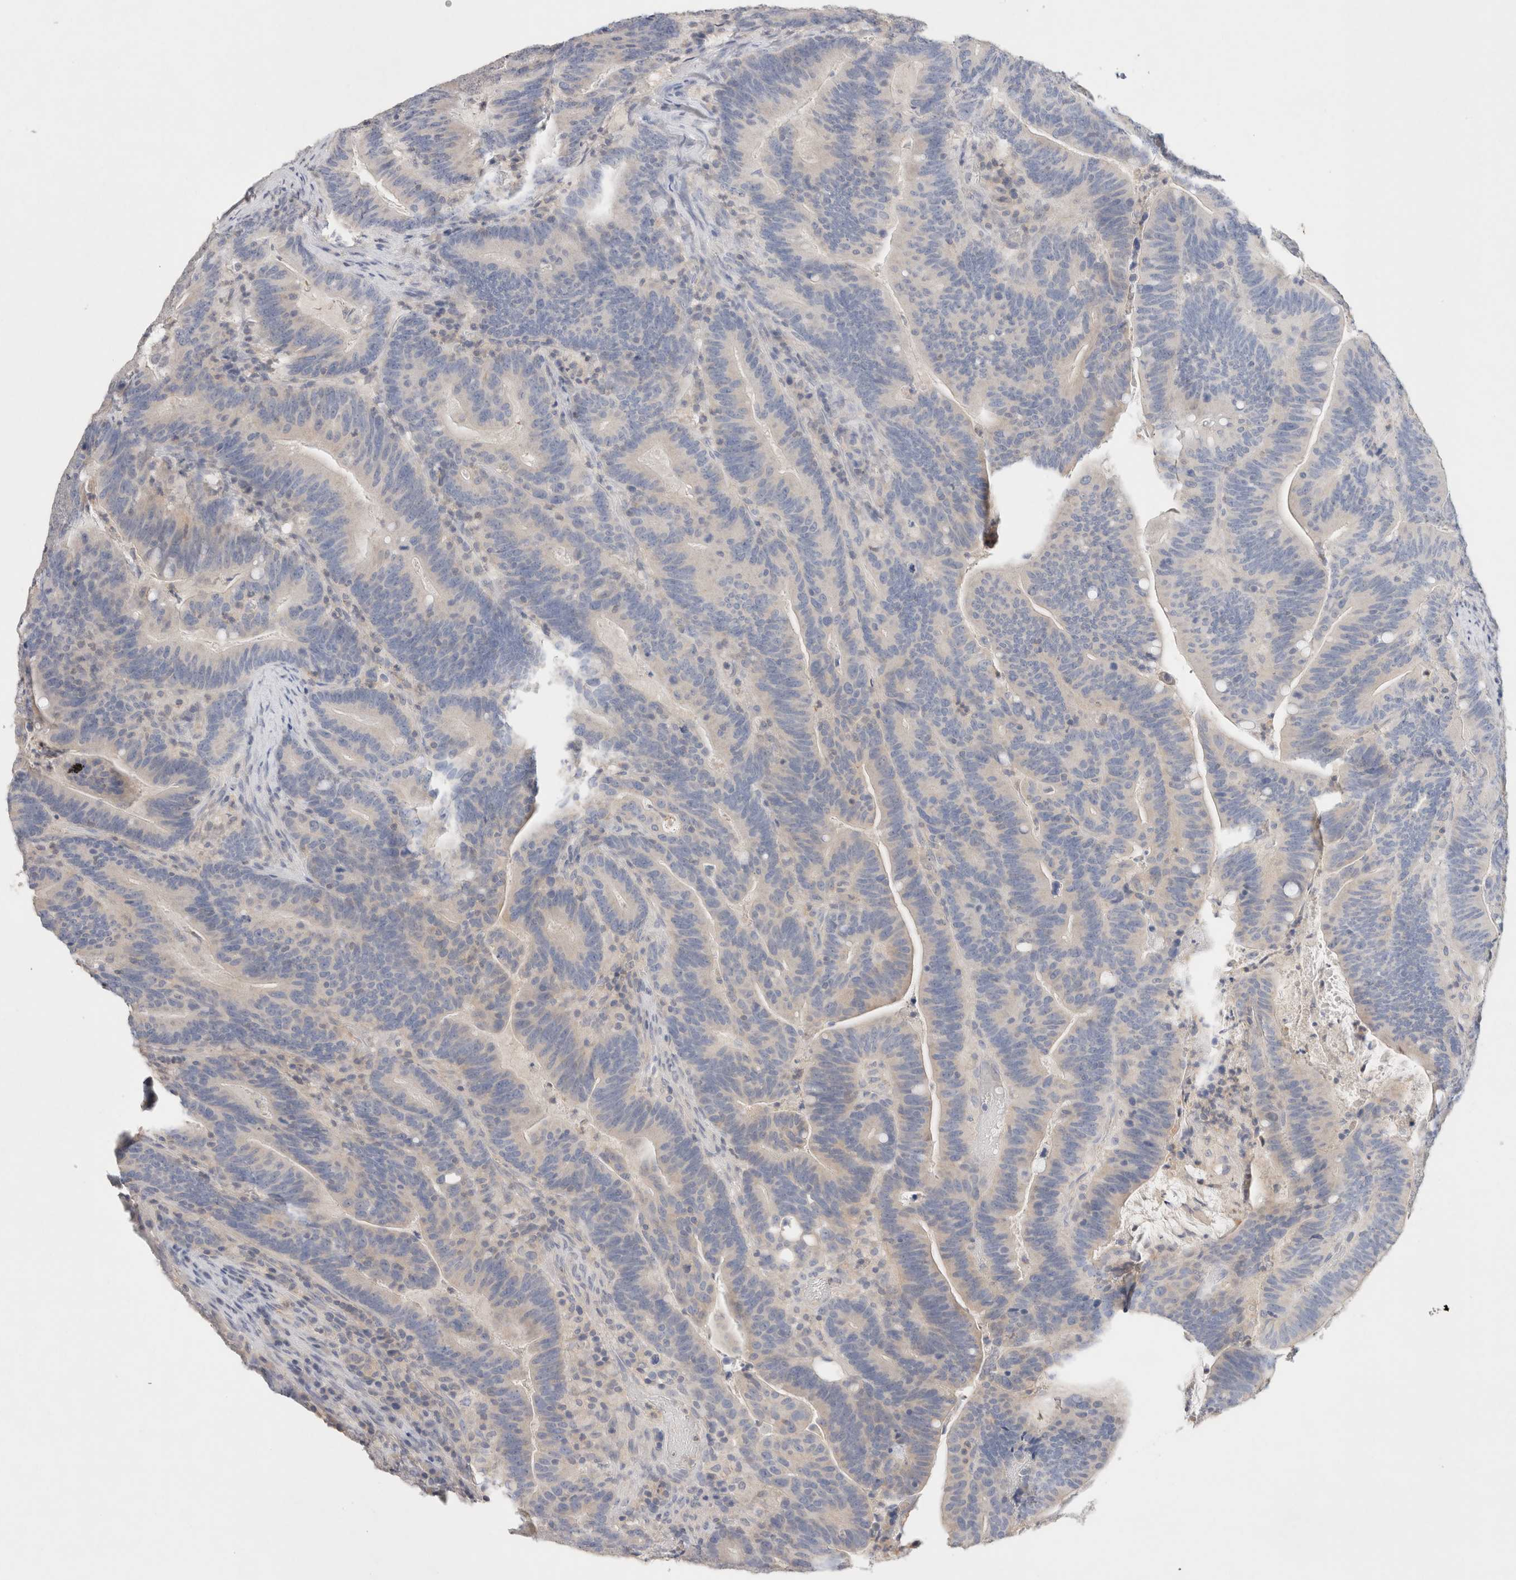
{"staining": {"intensity": "negative", "quantity": "none", "location": "none"}, "tissue": "colorectal cancer", "cell_type": "Tumor cells", "image_type": "cancer", "snomed": [{"axis": "morphology", "description": "Adenocarcinoma, NOS"}, {"axis": "topography", "description": "Colon"}], "caption": "DAB immunohistochemical staining of human colorectal adenocarcinoma reveals no significant expression in tumor cells.", "gene": "MPP2", "patient": {"sex": "female", "age": 66}}